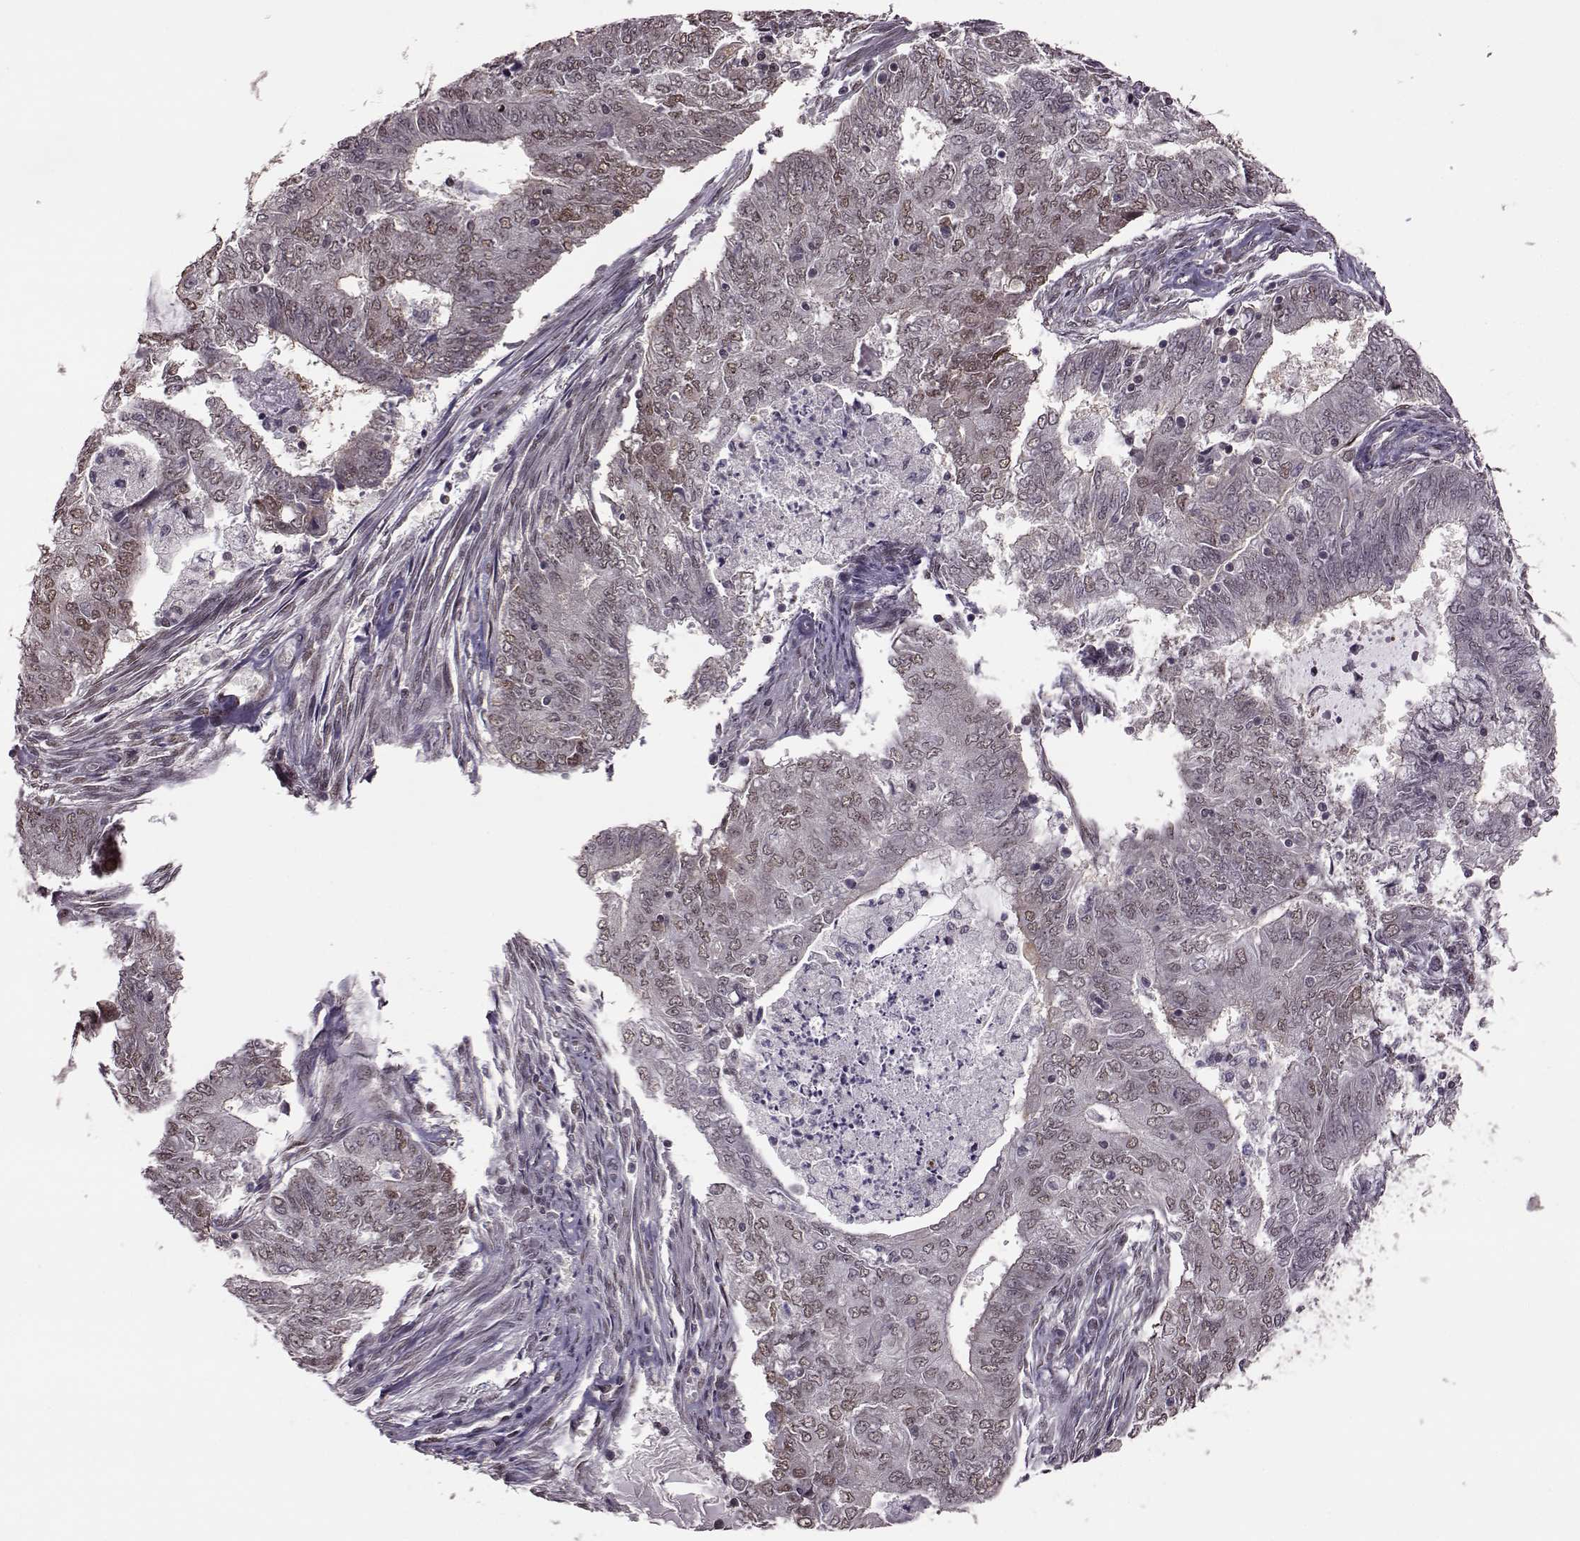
{"staining": {"intensity": "weak", "quantity": ">75%", "location": "nuclear"}, "tissue": "endometrial cancer", "cell_type": "Tumor cells", "image_type": "cancer", "snomed": [{"axis": "morphology", "description": "Adenocarcinoma, NOS"}, {"axis": "topography", "description": "Endometrium"}], "caption": "An image of human adenocarcinoma (endometrial) stained for a protein demonstrates weak nuclear brown staining in tumor cells.", "gene": "FTO", "patient": {"sex": "female", "age": 62}}